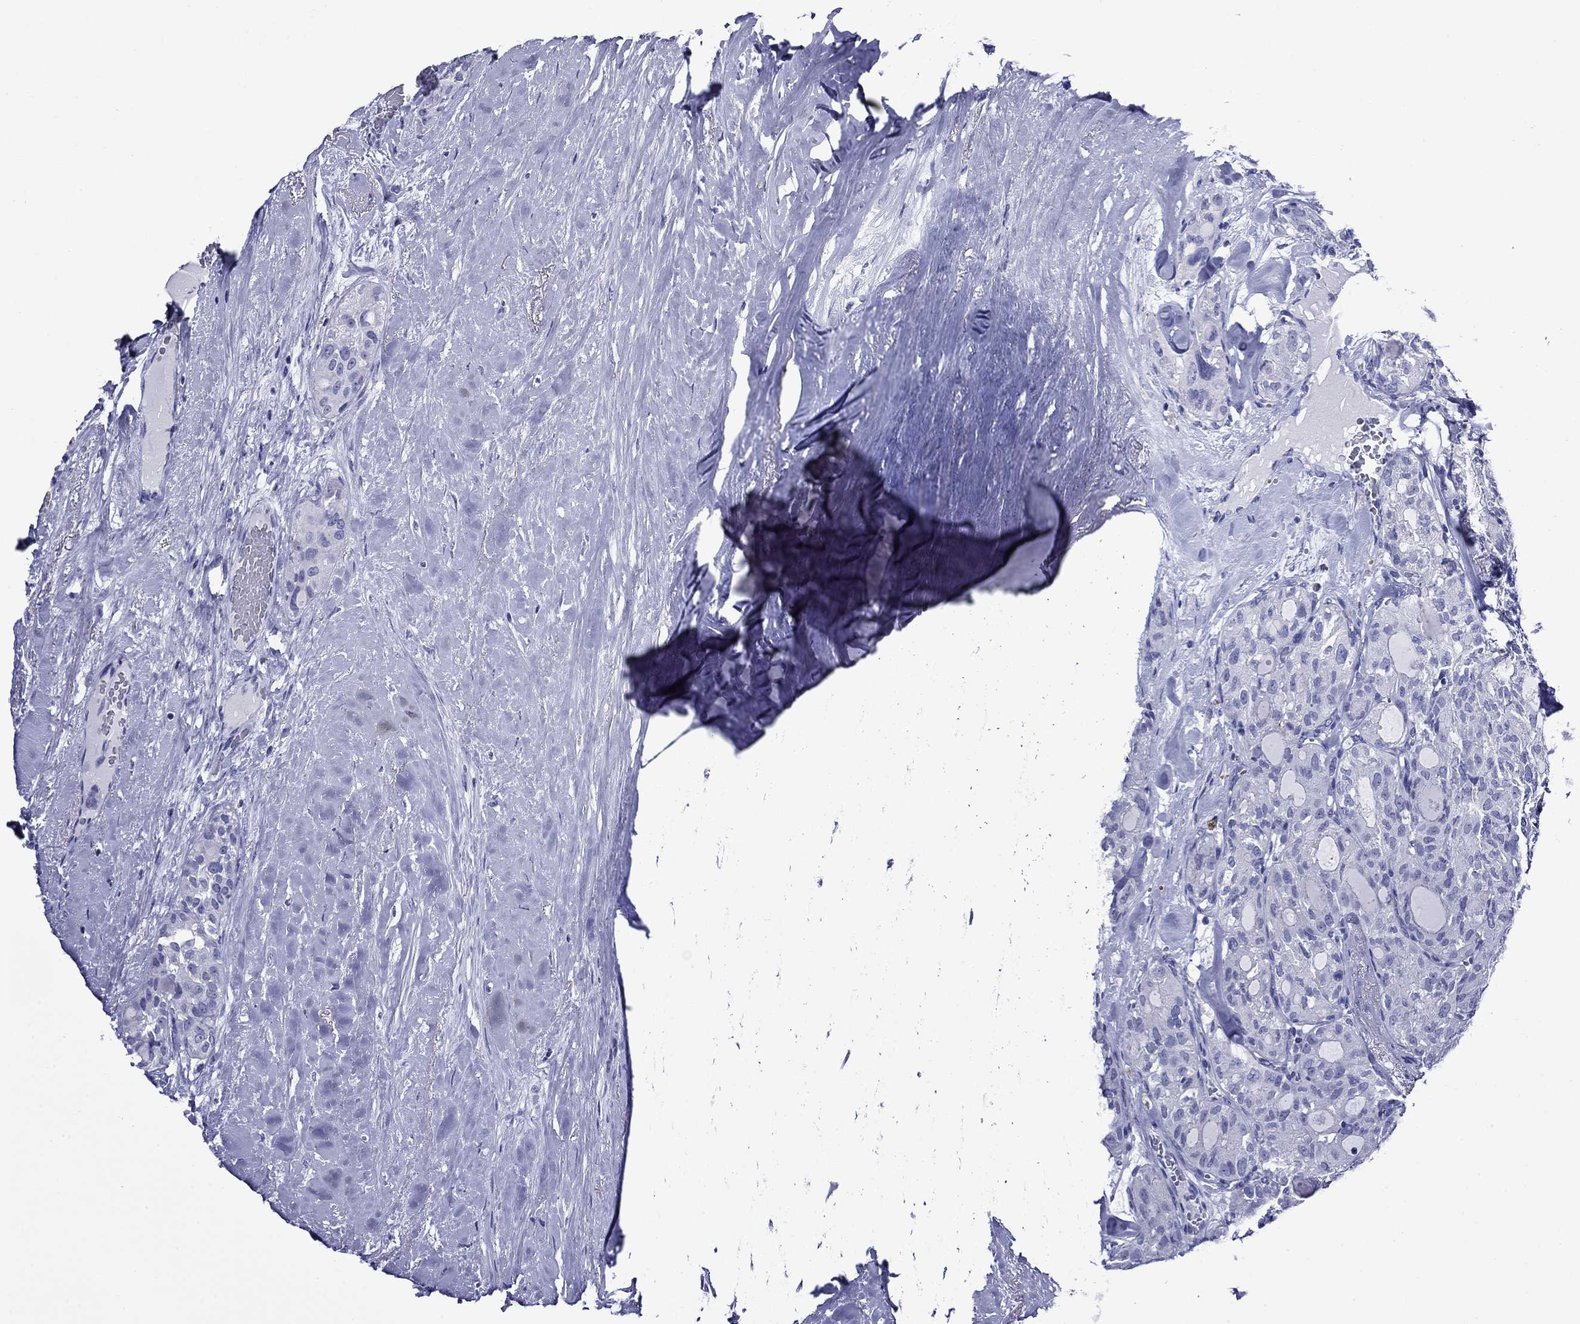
{"staining": {"intensity": "negative", "quantity": "none", "location": "none"}, "tissue": "thyroid cancer", "cell_type": "Tumor cells", "image_type": "cancer", "snomed": [{"axis": "morphology", "description": "Follicular adenoma carcinoma, NOS"}, {"axis": "topography", "description": "Thyroid gland"}], "caption": "The histopathology image exhibits no significant staining in tumor cells of follicular adenoma carcinoma (thyroid). (DAB (3,3'-diaminobenzidine) IHC visualized using brightfield microscopy, high magnification).", "gene": "GIP", "patient": {"sex": "male", "age": 75}}